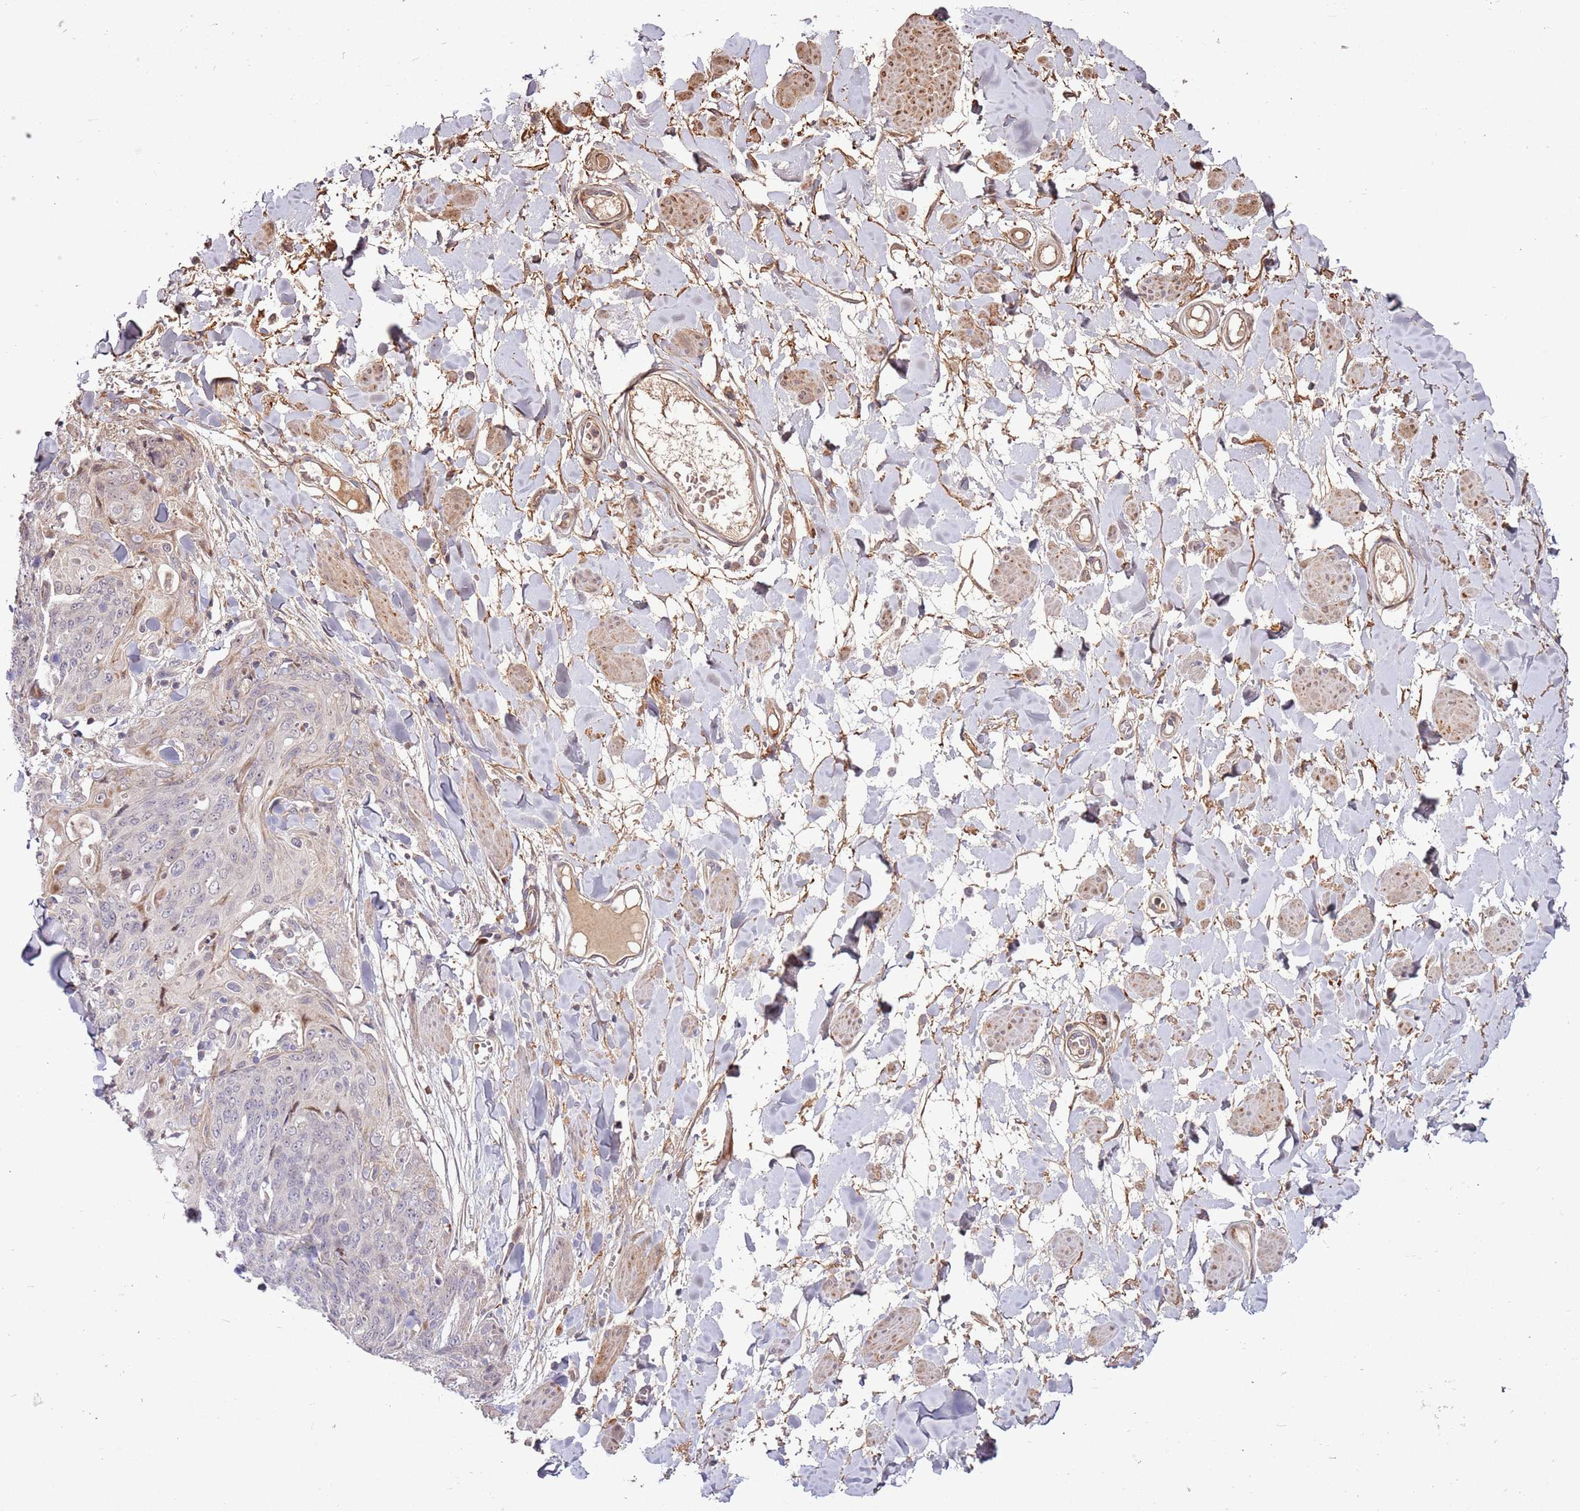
{"staining": {"intensity": "weak", "quantity": "<25%", "location": "nuclear"}, "tissue": "skin cancer", "cell_type": "Tumor cells", "image_type": "cancer", "snomed": [{"axis": "morphology", "description": "Squamous cell carcinoma, NOS"}, {"axis": "topography", "description": "Skin"}, {"axis": "topography", "description": "Vulva"}], "caption": "Human squamous cell carcinoma (skin) stained for a protein using immunohistochemistry (IHC) shows no staining in tumor cells.", "gene": "RHBDL1", "patient": {"sex": "female", "age": 85}}